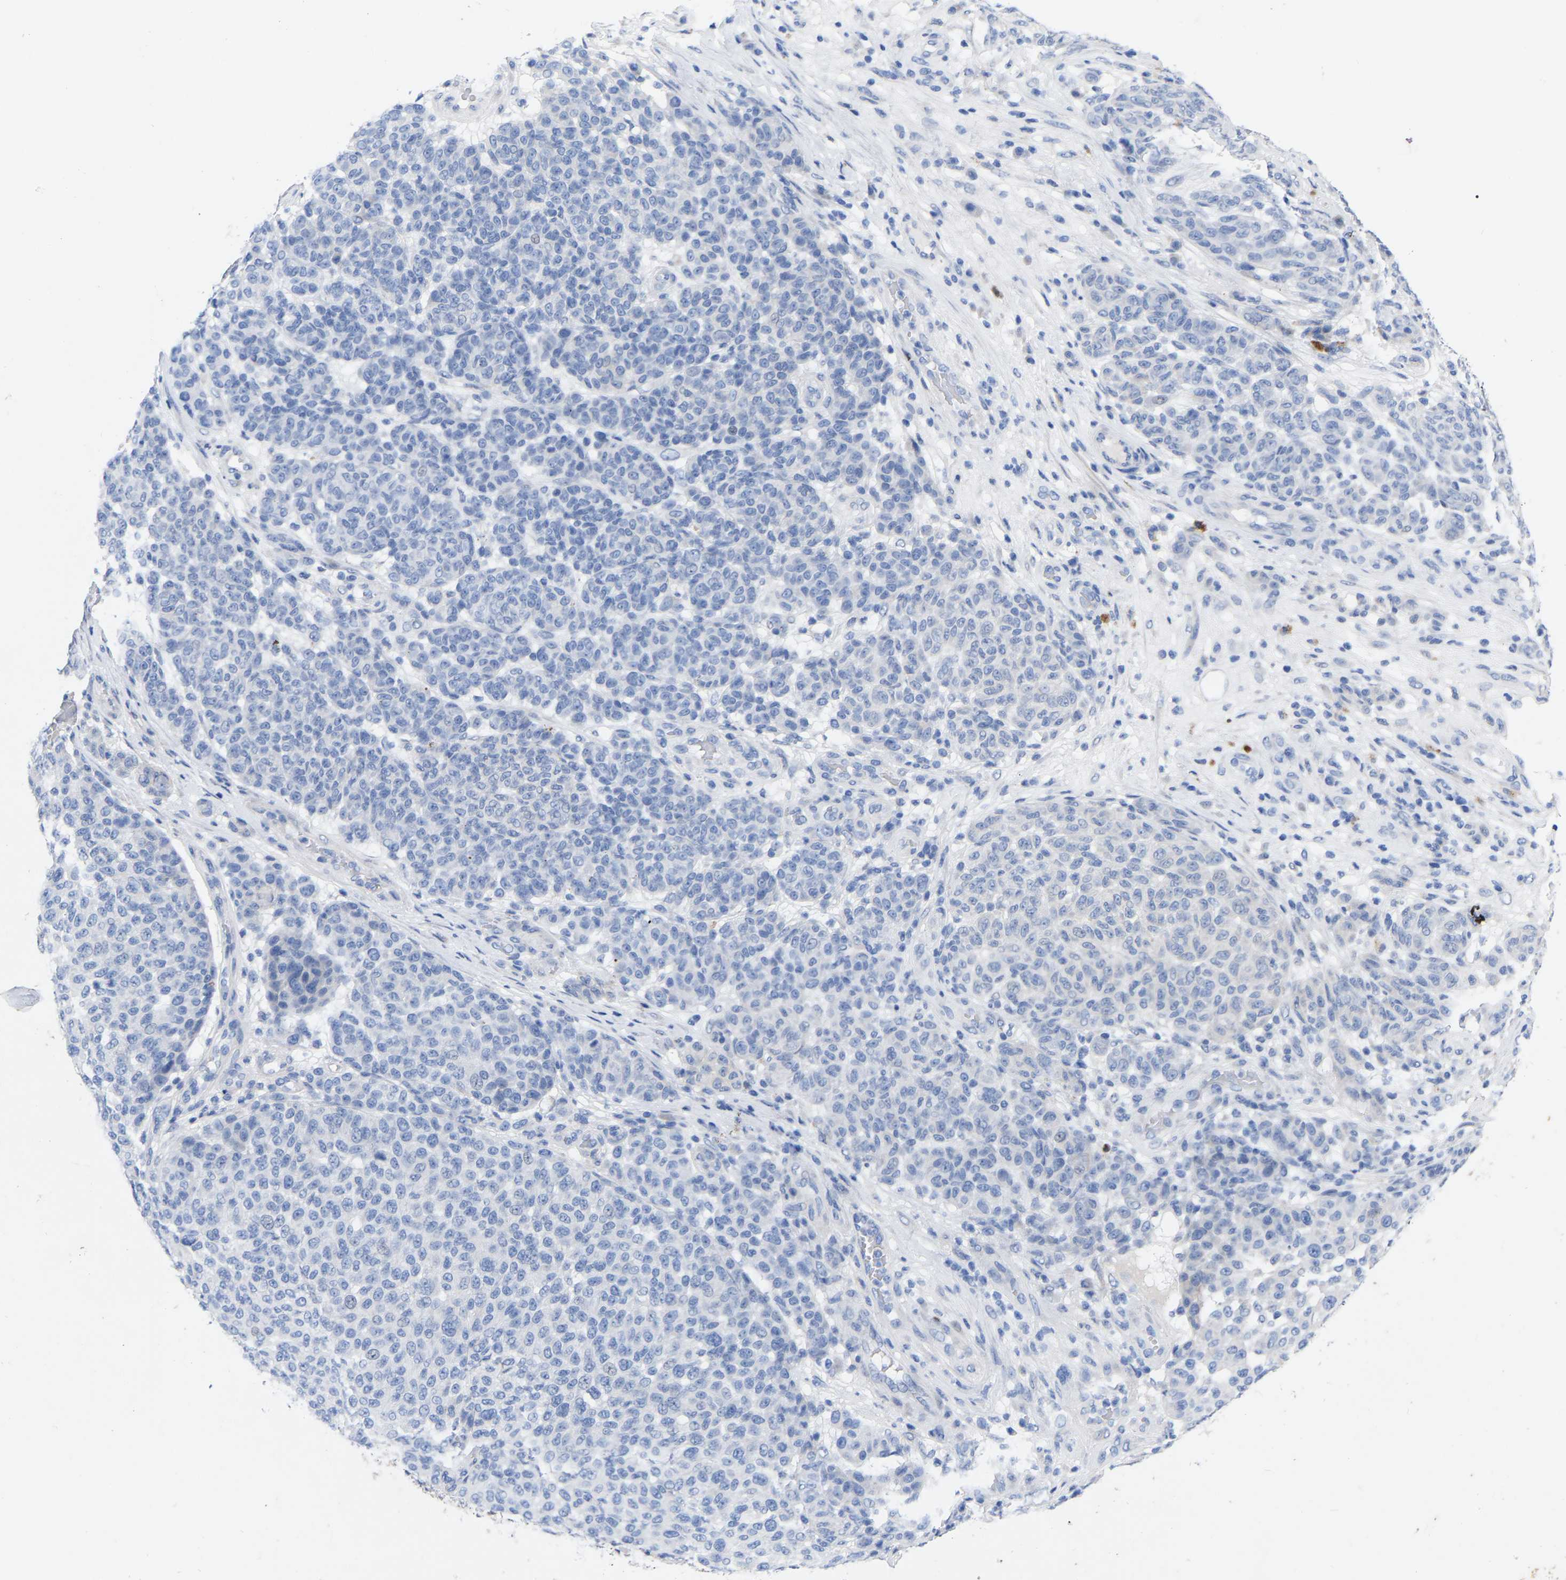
{"staining": {"intensity": "negative", "quantity": "none", "location": "none"}, "tissue": "melanoma", "cell_type": "Tumor cells", "image_type": "cancer", "snomed": [{"axis": "morphology", "description": "Malignant melanoma, NOS"}, {"axis": "topography", "description": "Skin"}], "caption": "Protein analysis of melanoma reveals no significant expression in tumor cells. (Brightfield microscopy of DAB immunohistochemistry (IHC) at high magnification).", "gene": "STRIP2", "patient": {"sex": "male", "age": 59}}